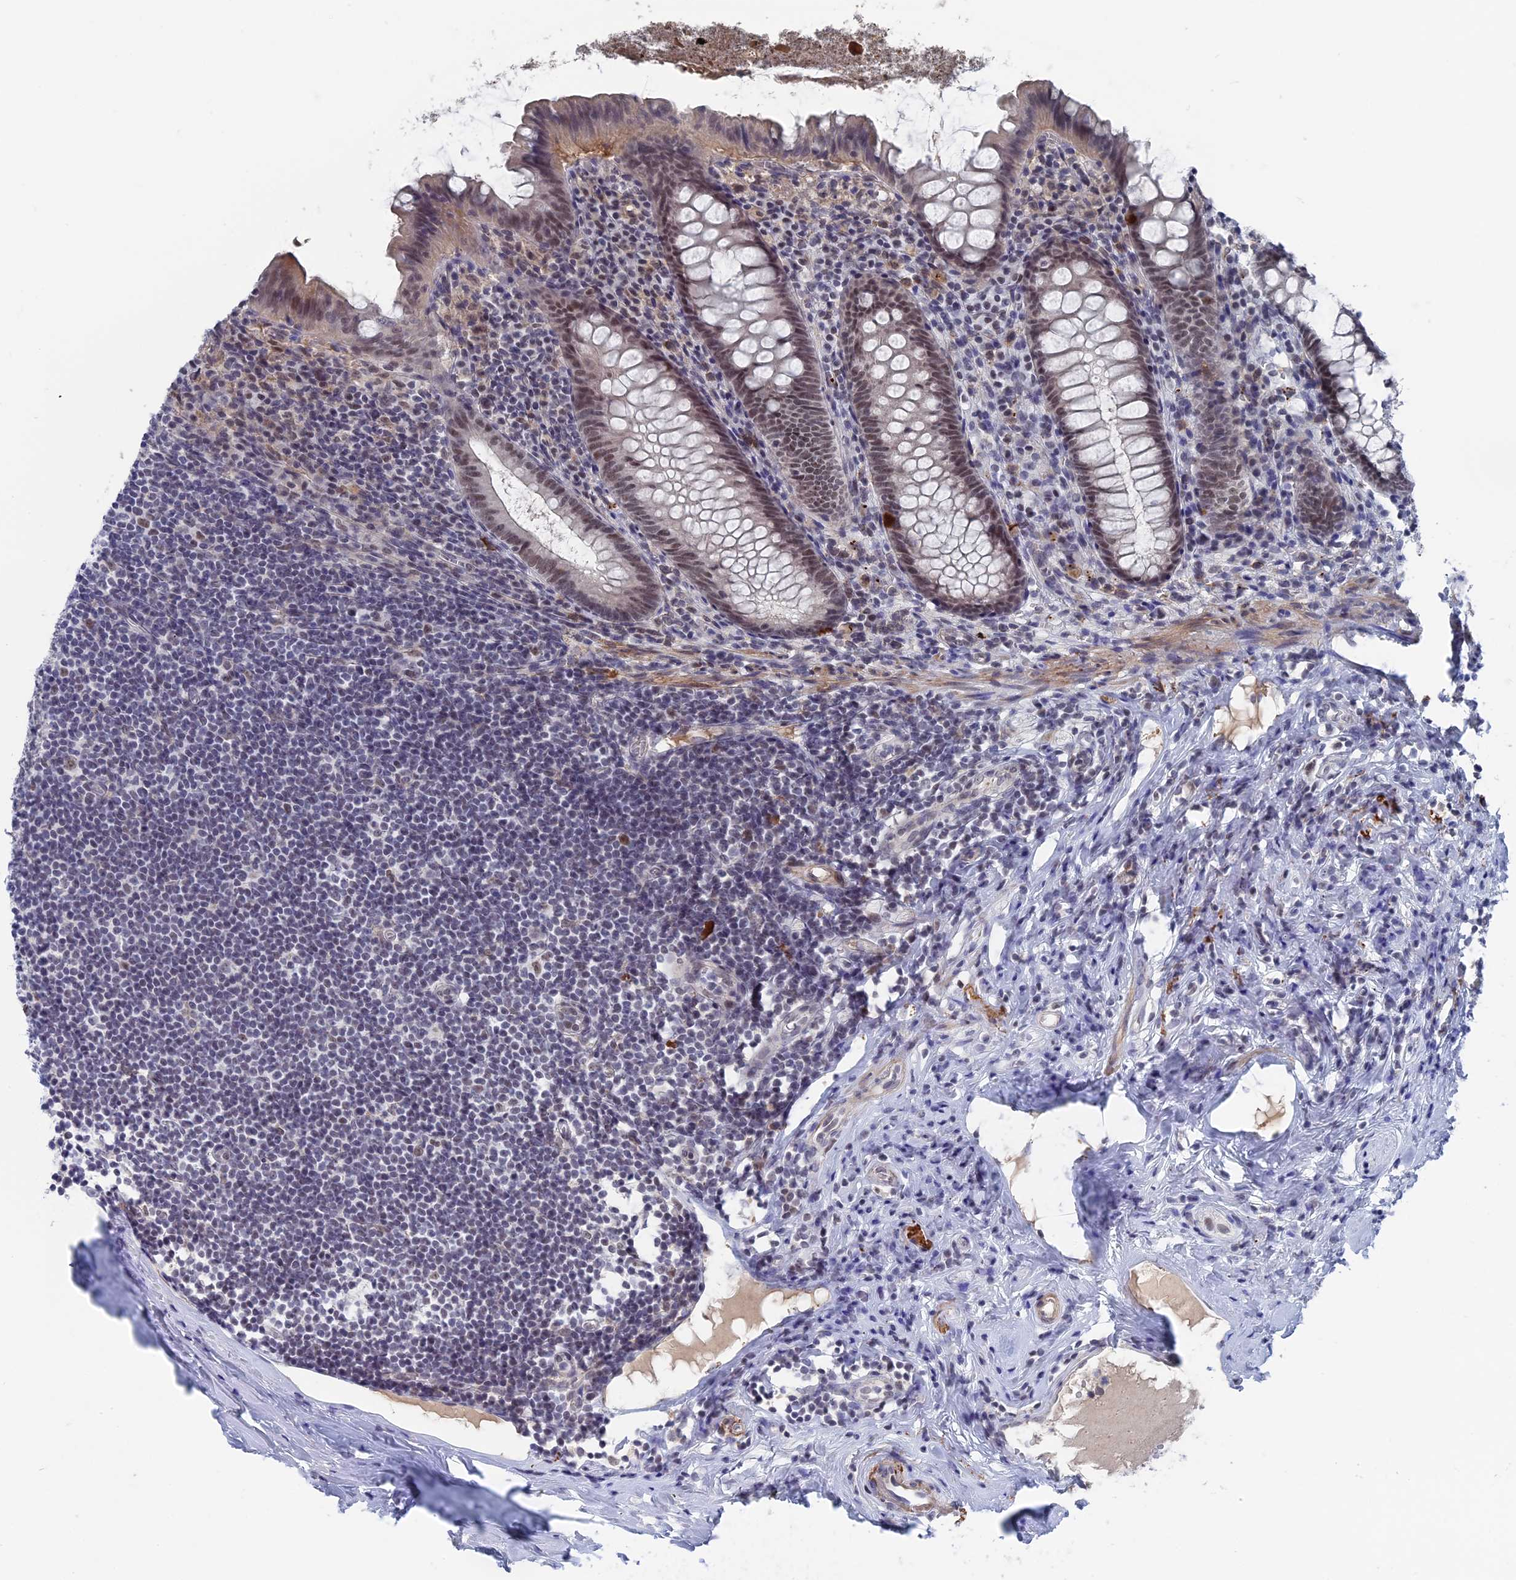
{"staining": {"intensity": "weak", "quantity": "25%-75%", "location": "nuclear"}, "tissue": "appendix", "cell_type": "Glandular cells", "image_type": "normal", "snomed": [{"axis": "morphology", "description": "Normal tissue, NOS"}, {"axis": "topography", "description": "Appendix"}], "caption": "Immunohistochemical staining of unremarkable human appendix shows 25%-75% levels of weak nuclear protein staining in approximately 25%-75% of glandular cells.", "gene": "BRD2", "patient": {"sex": "female", "age": 51}}